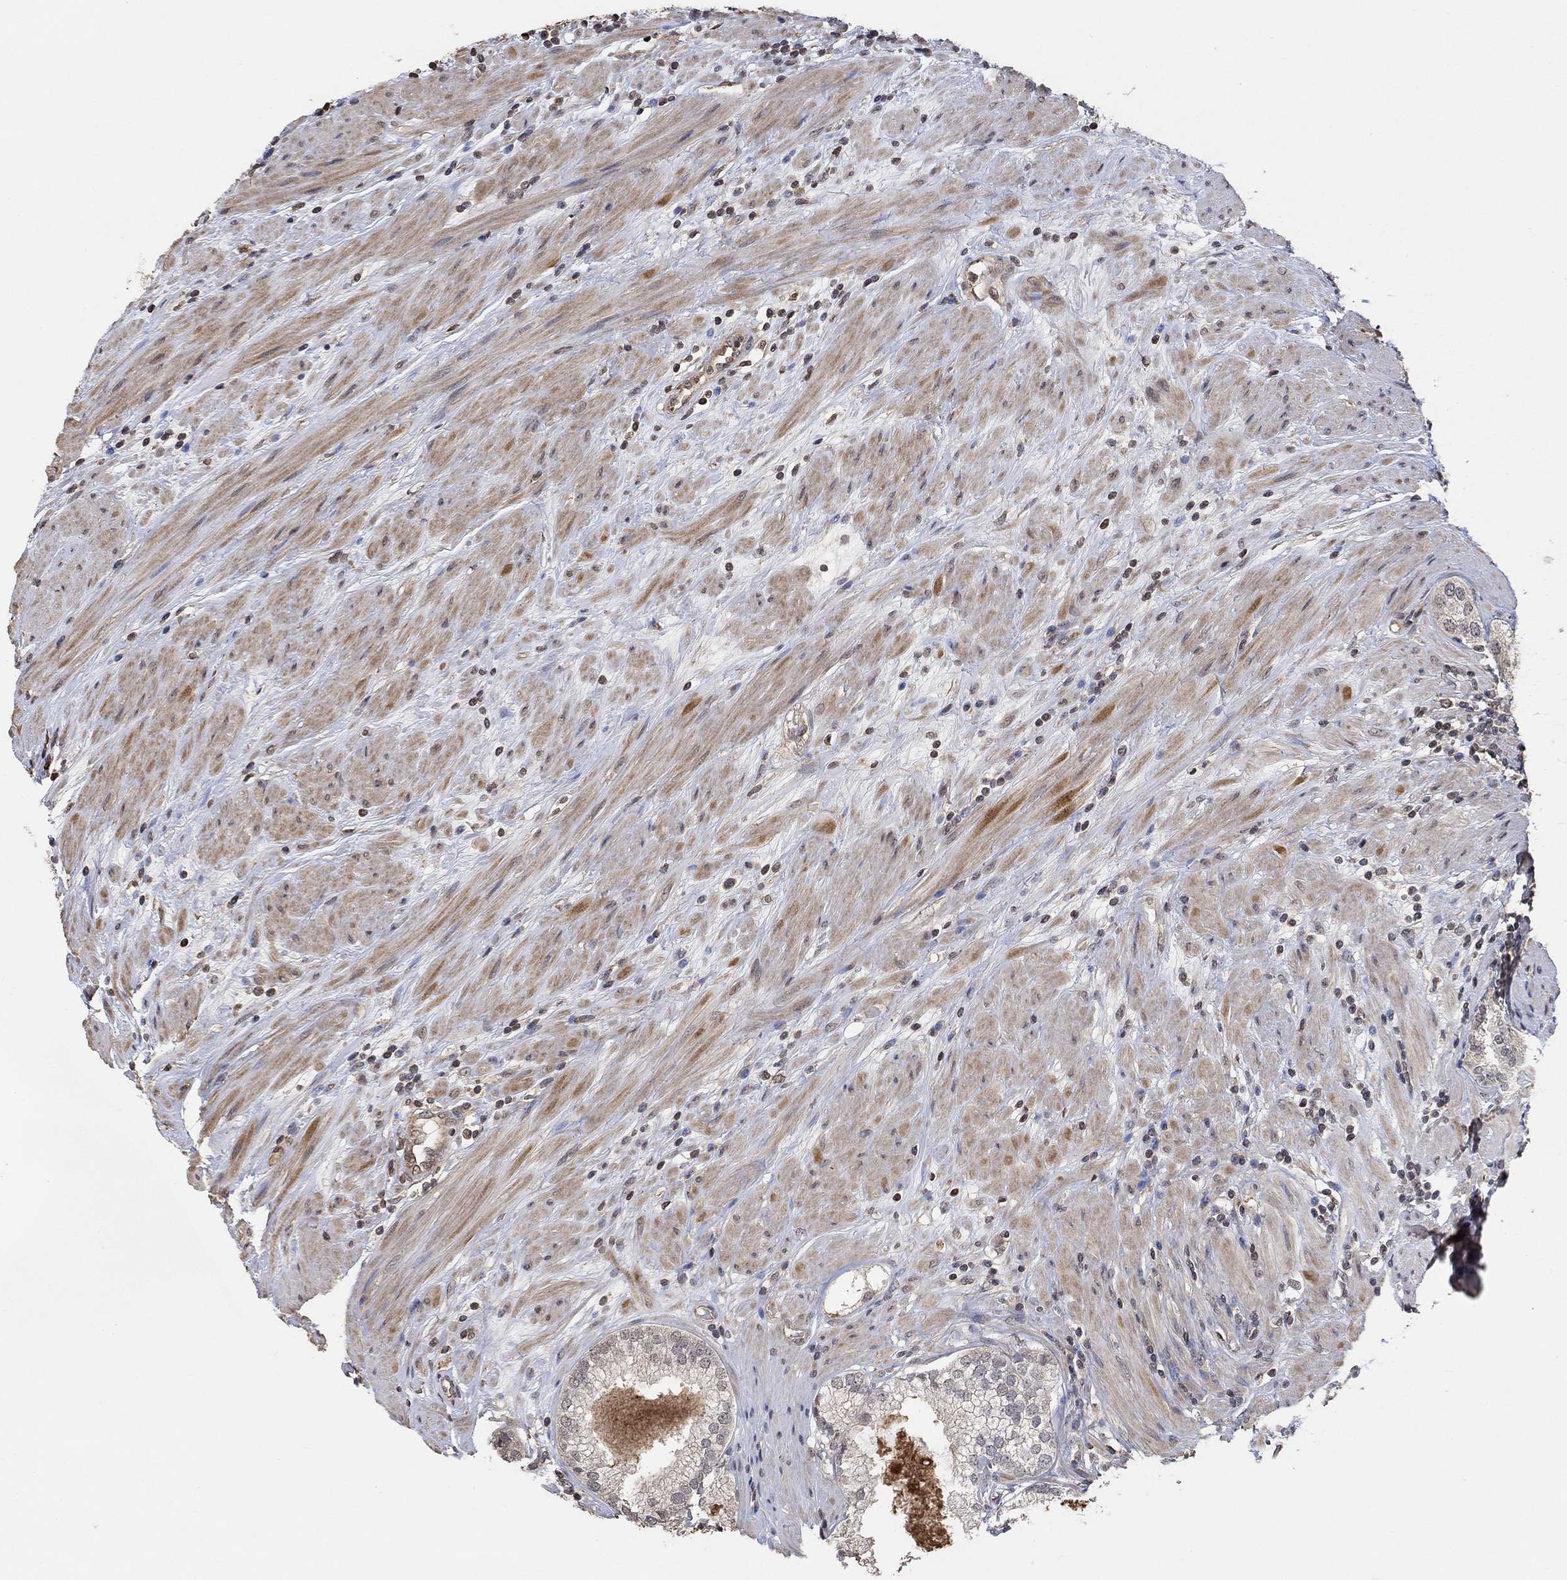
{"staining": {"intensity": "negative", "quantity": "none", "location": "none"}, "tissue": "prostate cancer", "cell_type": "Tumor cells", "image_type": "cancer", "snomed": [{"axis": "morphology", "description": "Adenocarcinoma, High grade"}, {"axis": "topography", "description": "Prostate and seminal vesicle, NOS"}], "caption": "An image of human prostate high-grade adenocarcinoma is negative for staining in tumor cells.", "gene": "UNC5B", "patient": {"sex": "male", "age": 62}}